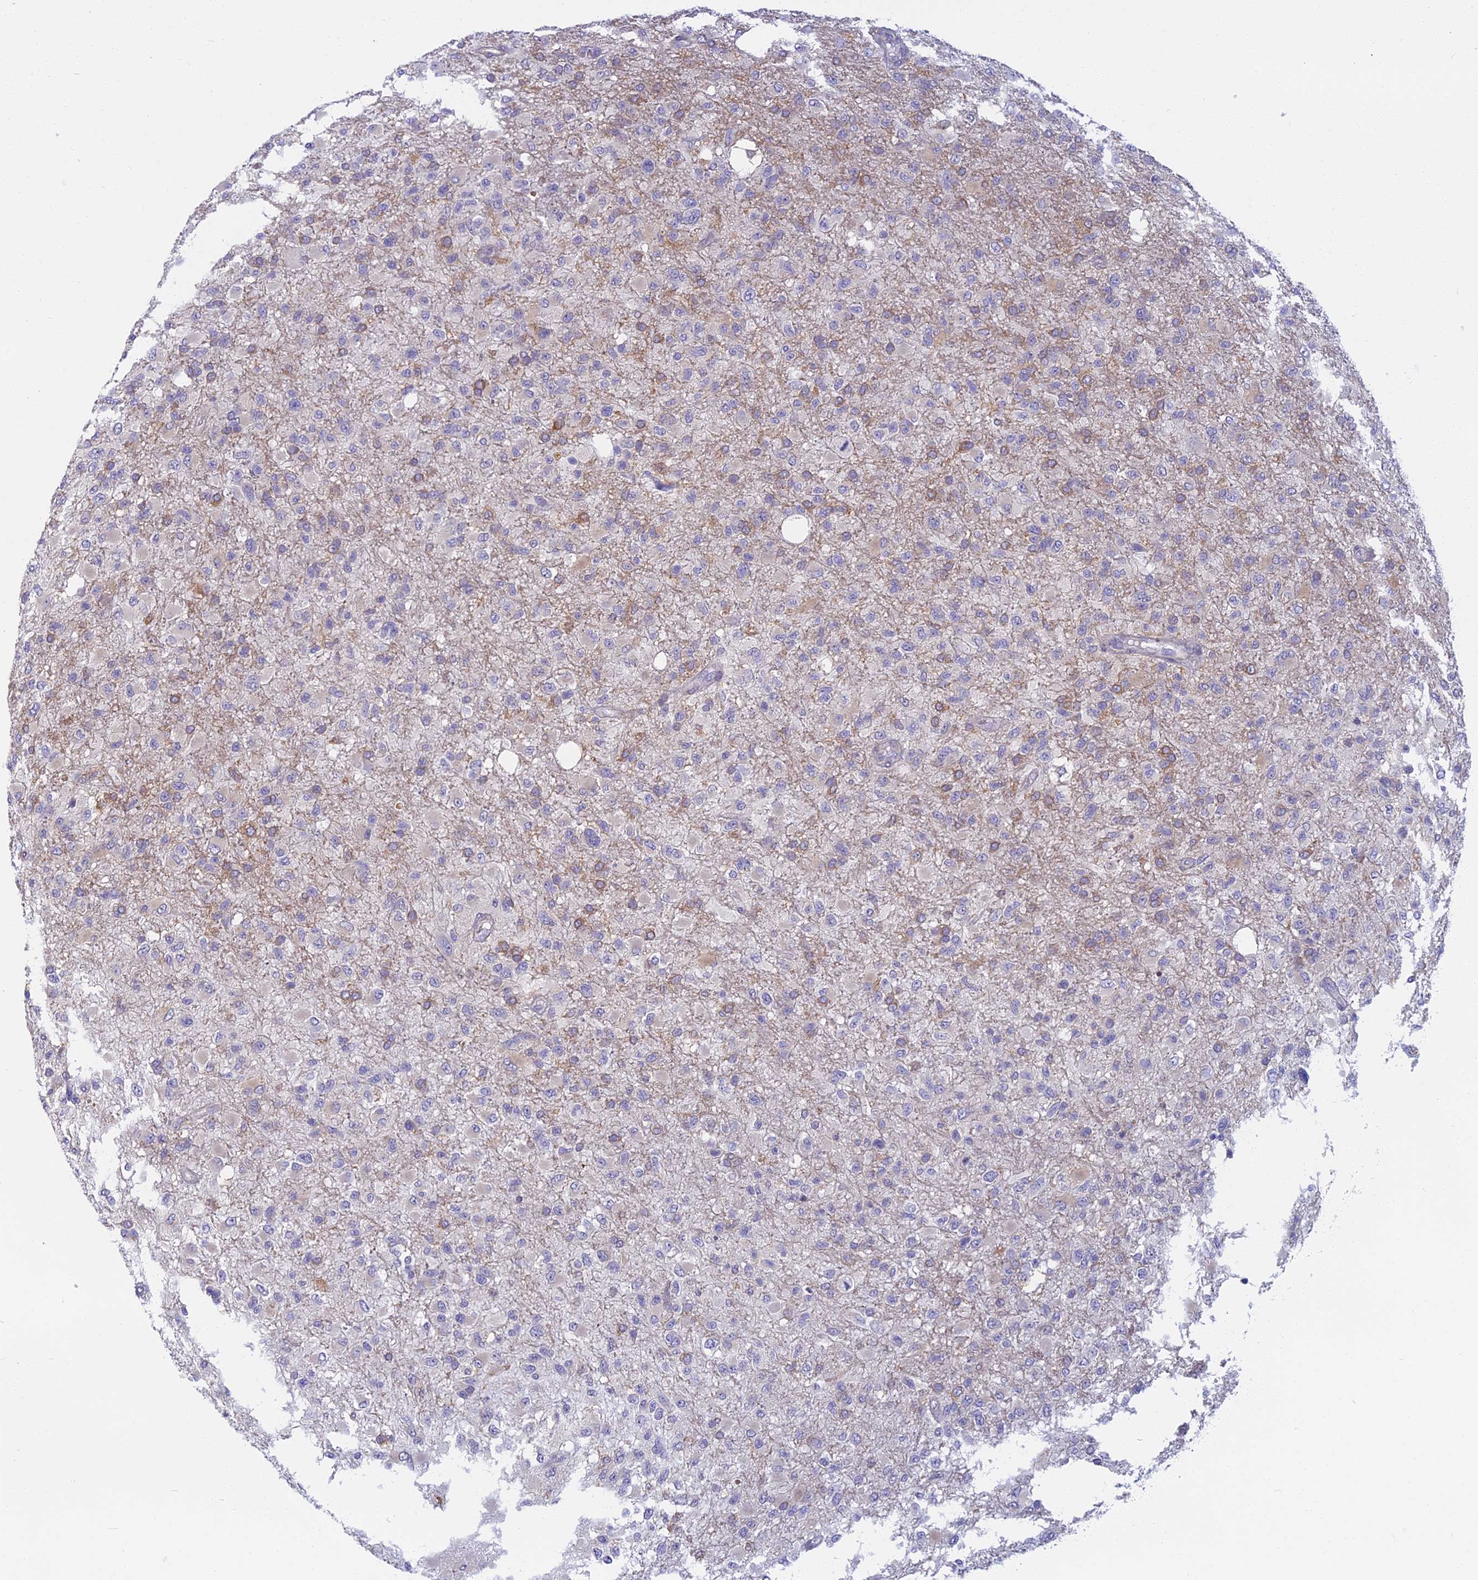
{"staining": {"intensity": "negative", "quantity": "none", "location": "none"}, "tissue": "glioma", "cell_type": "Tumor cells", "image_type": "cancer", "snomed": [{"axis": "morphology", "description": "Glioma, malignant, High grade"}, {"axis": "topography", "description": "Brain"}], "caption": "Immunohistochemistry image of neoplastic tissue: glioma stained with DAB (3,3'-diaminobenzidine) exhibits no significant protein staining in tumor cells.", "gene": "DDX51", "patient": {"sex": "female", "age": 74}}